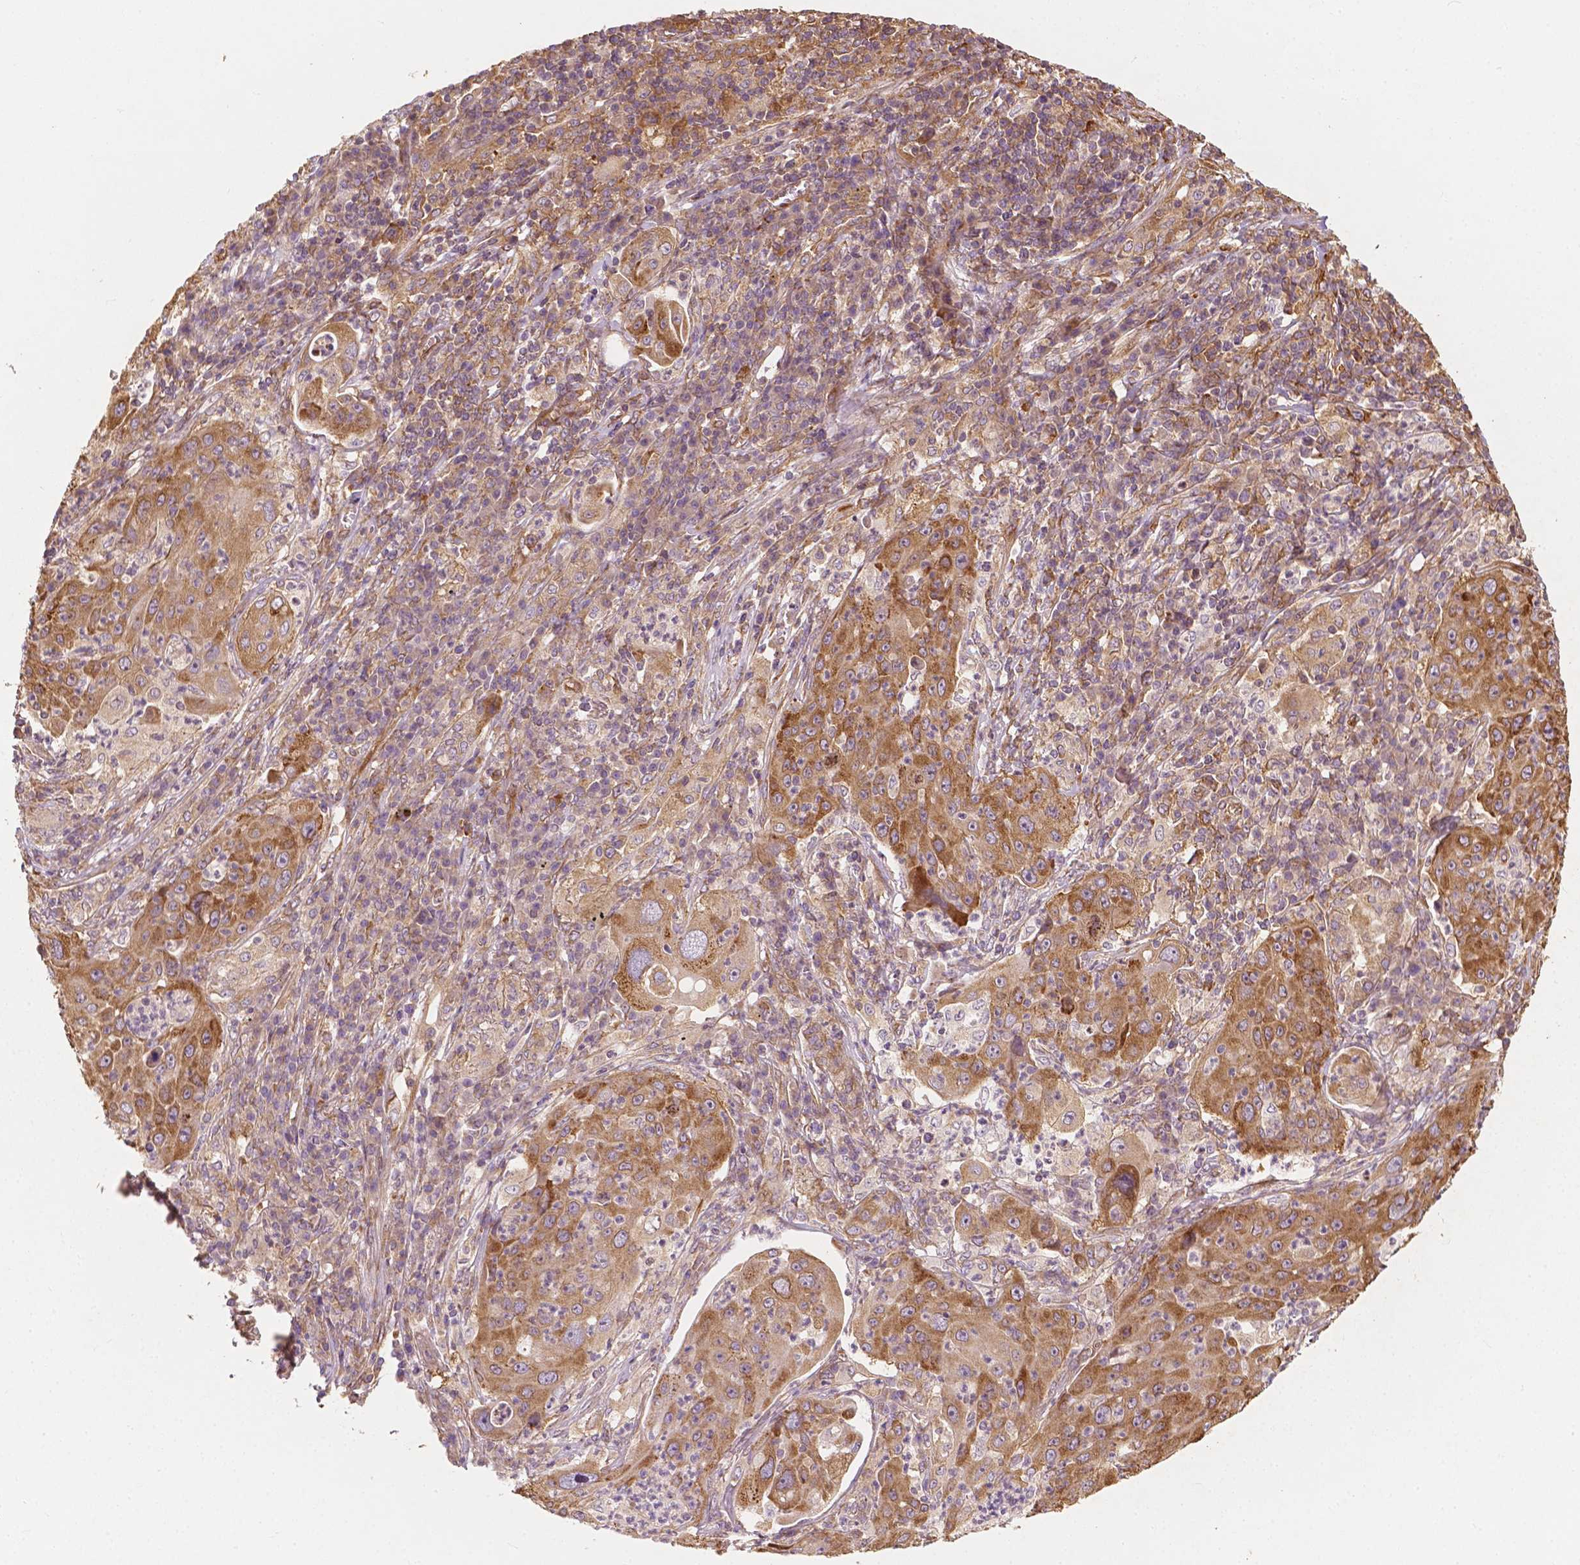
{"staining": {"intensity": "moderate", "quantity": ">75%", "location": "cytoplasmic/membranous"}, "tissue": "lung cancer", "cell_type": "Tumor cells", "image_type": "cancer", "snomed": [{"axis": "morphology", "description": "Squamous cell carcinoma, NOS"}, {"axis": "topography", "description": "Lung"}], "caption": "Lung cancer stained for a protein demonstrates moderate cytoplasmic/membranous positivity in tumor cells.", "gene": "G3BP1", "patient": {"sex": "female", "age": 59}}